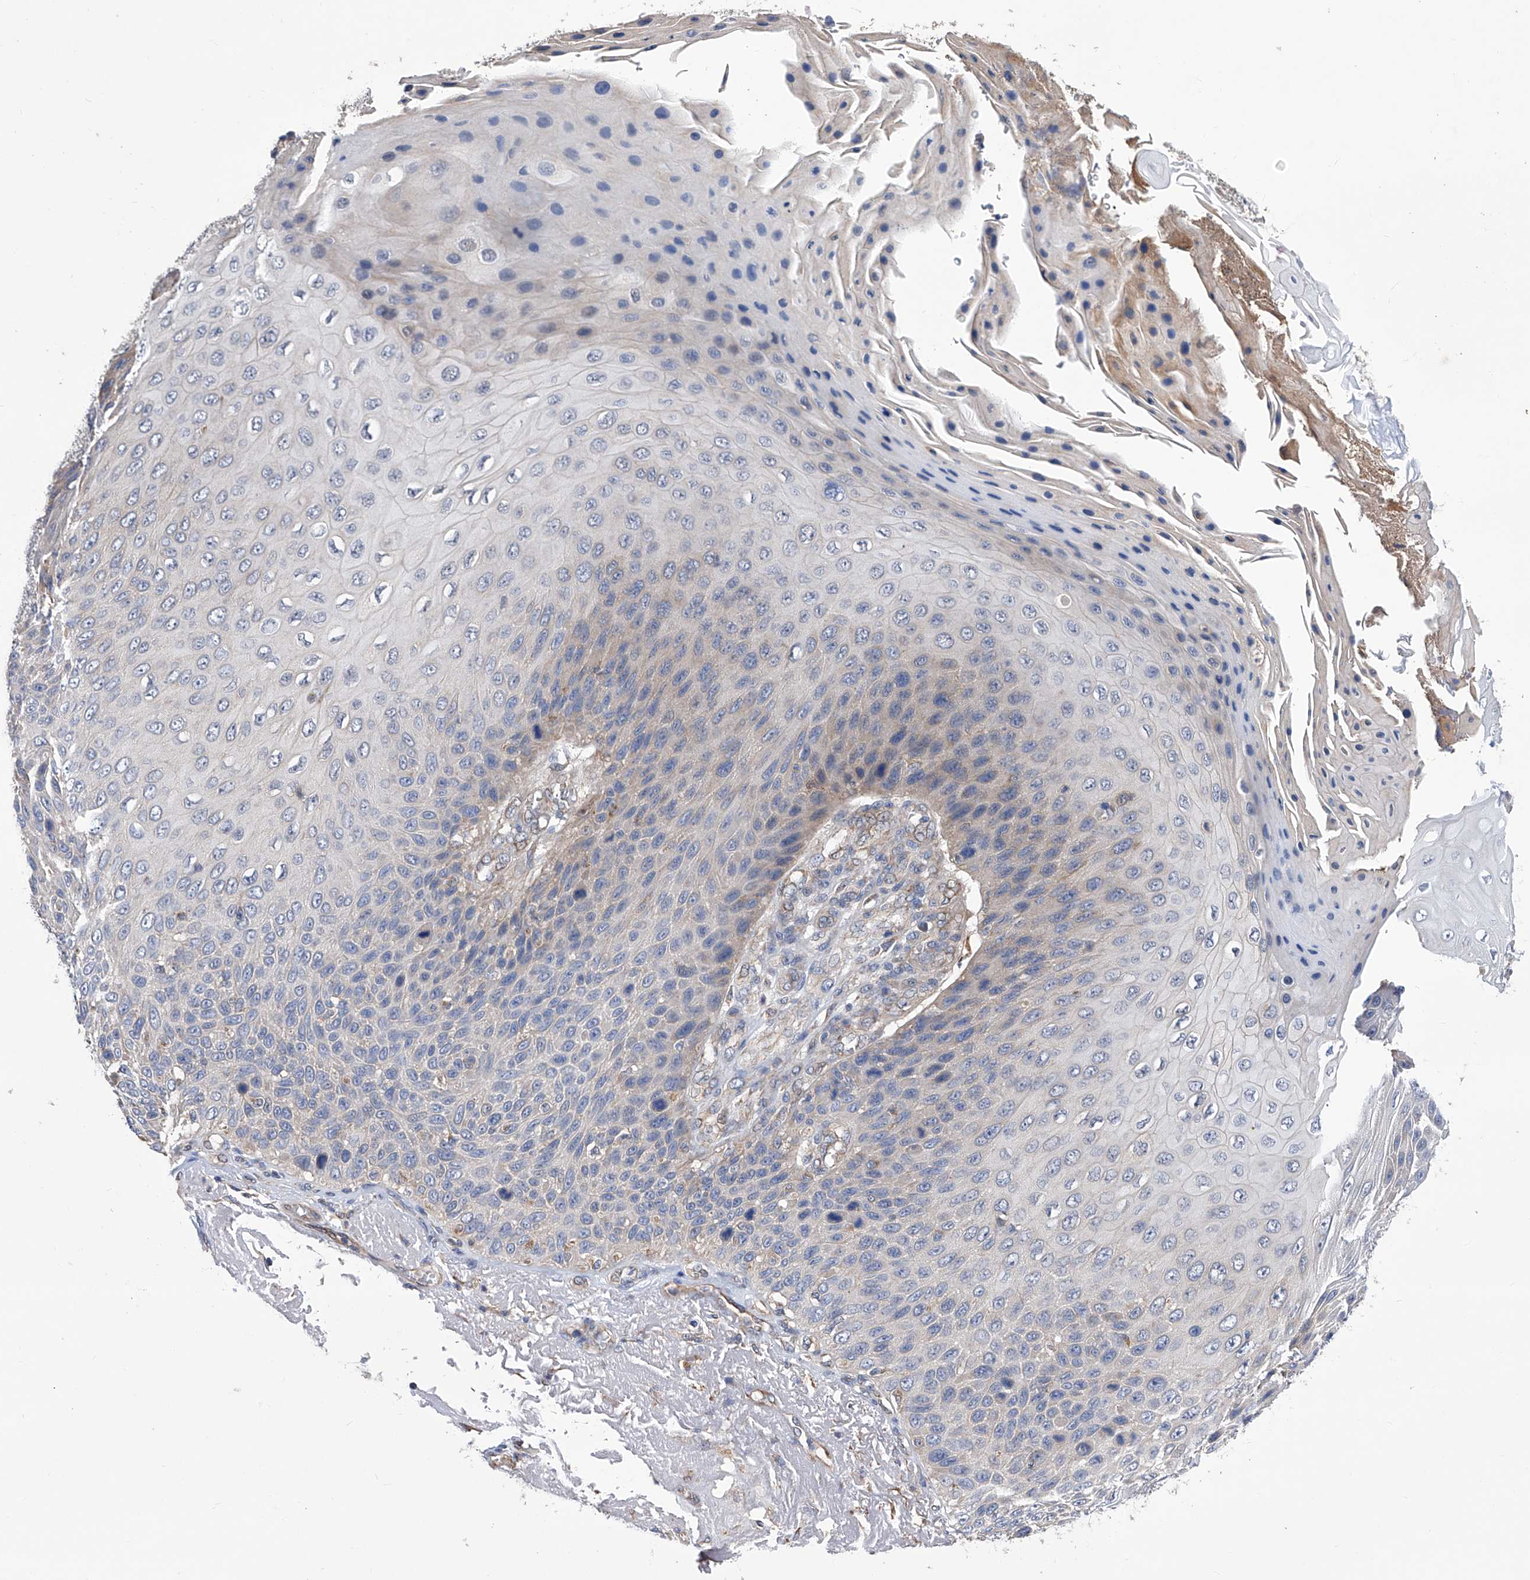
{"staining": {"intensity": "weak", "quantity": "<25%", "location": "cytoplasmic/membranous"}, "tissue": "skin cancer", "cell_type": "Tumor cells", "image_type": "cancer", "snomed": [{"axis": "morphology", "description": "Squamous cell carcinoma, NOS"}, {"axis": "topography", "description": "Skin"}], "caption": "Skin cancer stained for a protein using immunohistochemistry displays no staining tumor cells.", "gene": "SPATA20", "patient": {"sex": "female", "age": 88}}